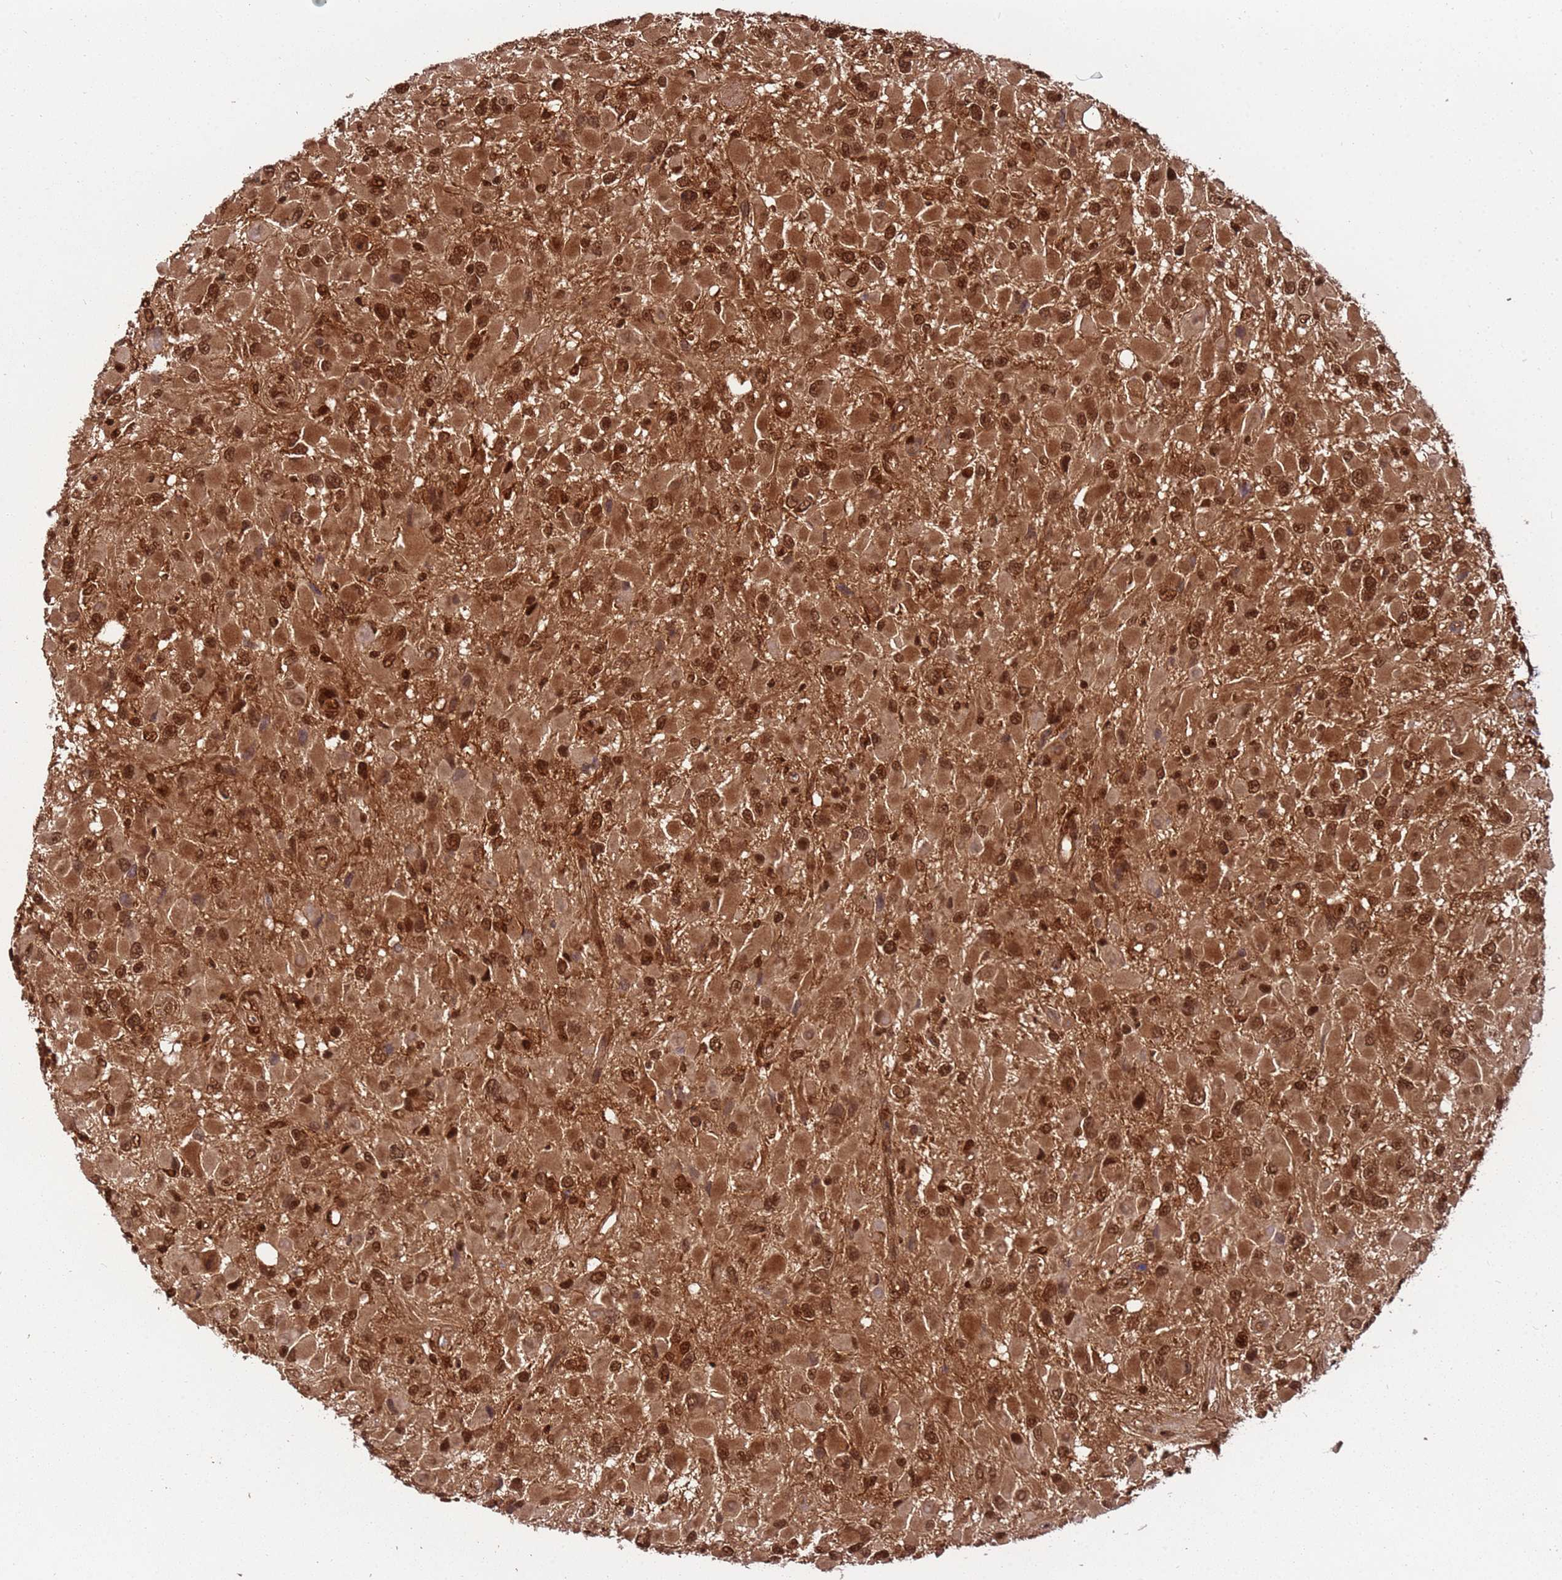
{"staining": {"intensity": "strong", "quantity": ">75%", "location": "cytoplasmic/membranous,nuclear"}, "tissue": "glioma", "cell_type": "Tumor cells", "image_type": "cancer", "snomed": [{"axis": "morphology", "description": "Glioma, malignant, High grade"}, {"axis": "topography", "description": "Brain"}], "caption": "Brown immunohistochemical staining in human glioma displays strong cytoplasmic/membranous and nuclear expression in about >75% of tumor cells.", "gene": "PGLS", "patient": {"sex": "male", "age": 53}}